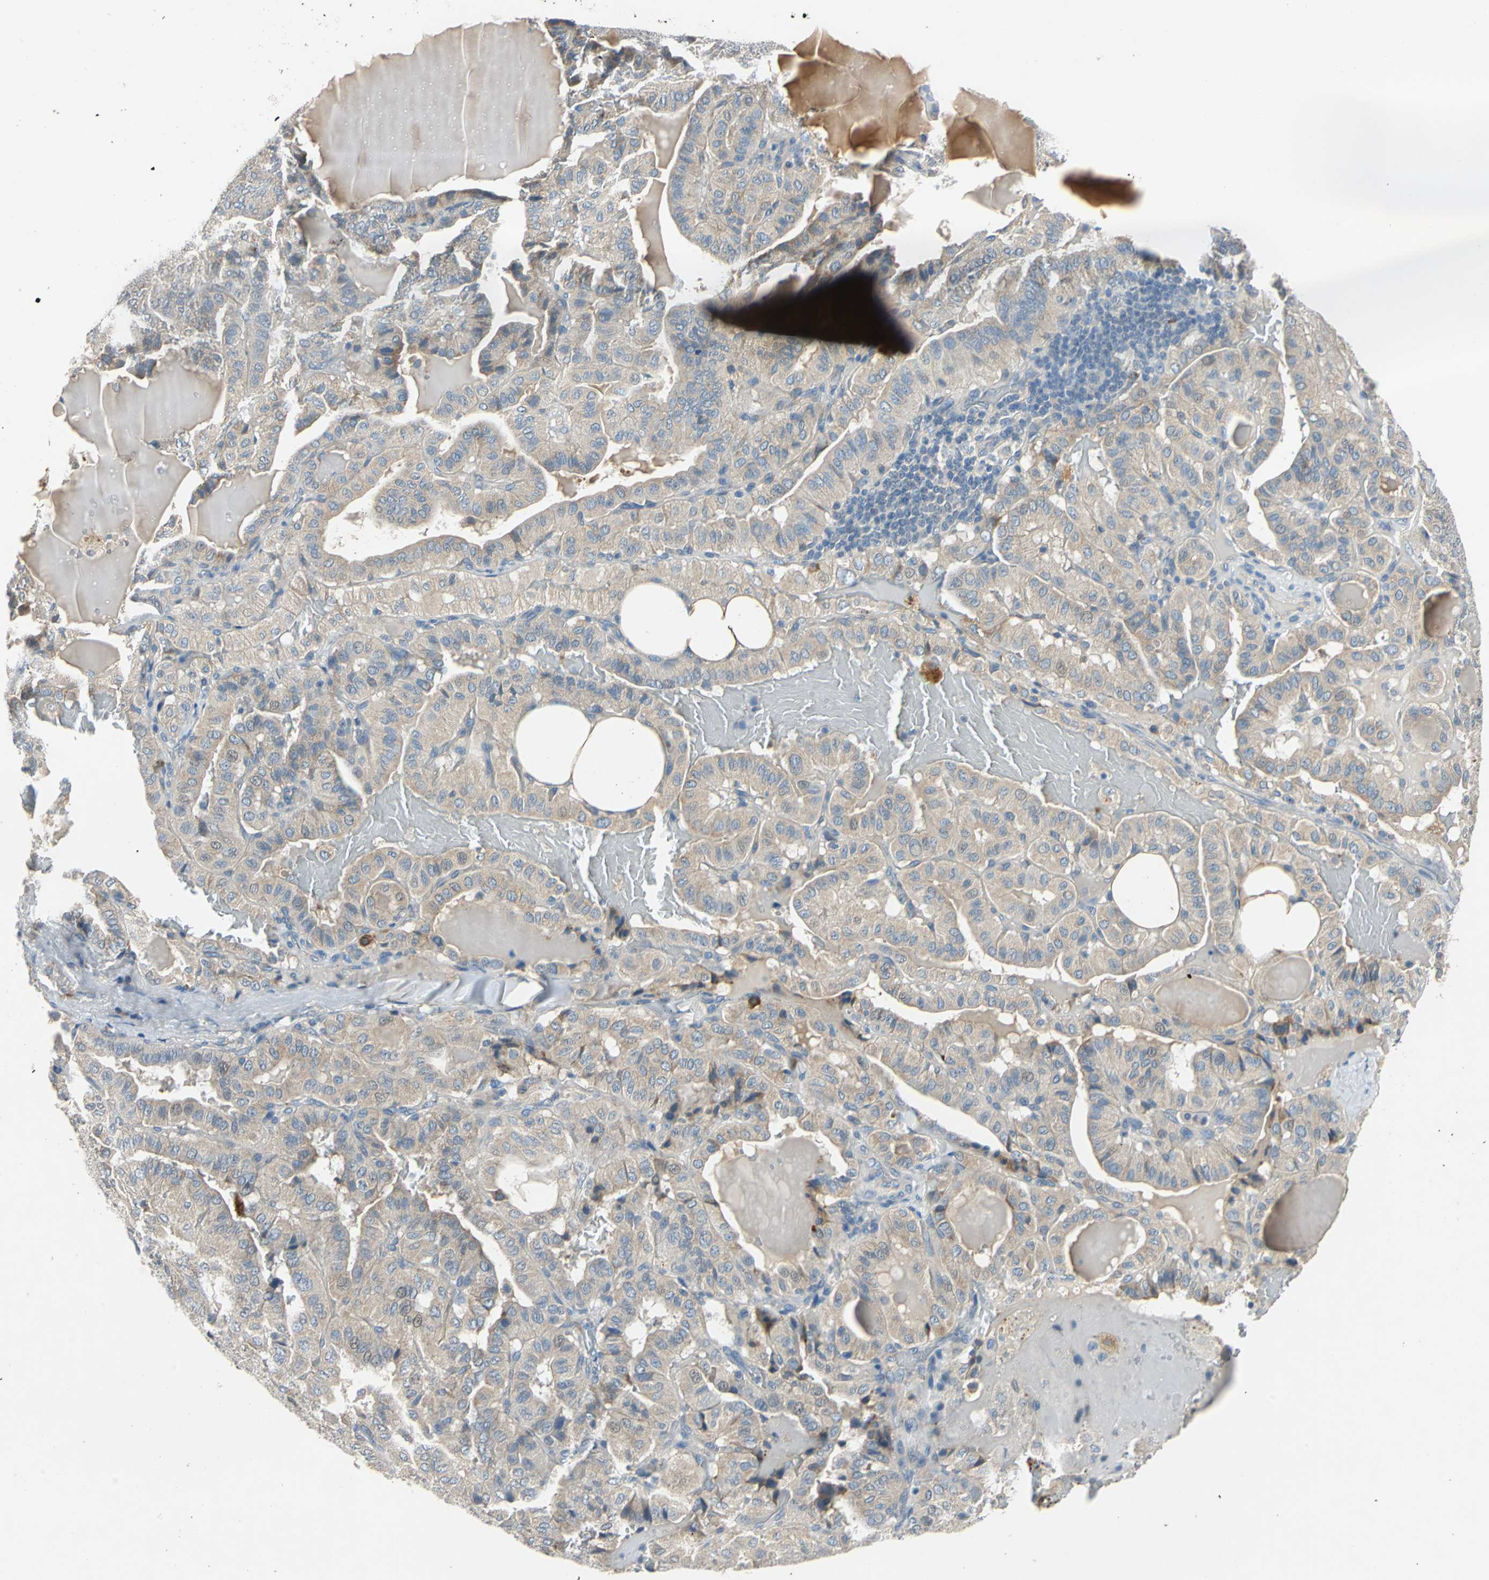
{"staining": {"intensity": "weak", "quantity": ">75%", "location": "cytoplasmic/membranous"}, "tissue": "thyroid cancer", "cell_type": "Tumor cells", "image_type": "cancer", "snomed": [{"axis": "morphology", "description": "Papillary adenocarcinoma, NOS"}, {"axis": "topography", "description": "Thyroid gland"}], "caption": "Brown immunohistochemical staining in thyroid cancer (papillary adenocarcinoma) demonstrates weak cytoplasmic/membranous staining in about >75% of tumor cells.", "gene": "SLC2A13", "patient": {"sex": "male", "age": 77}}